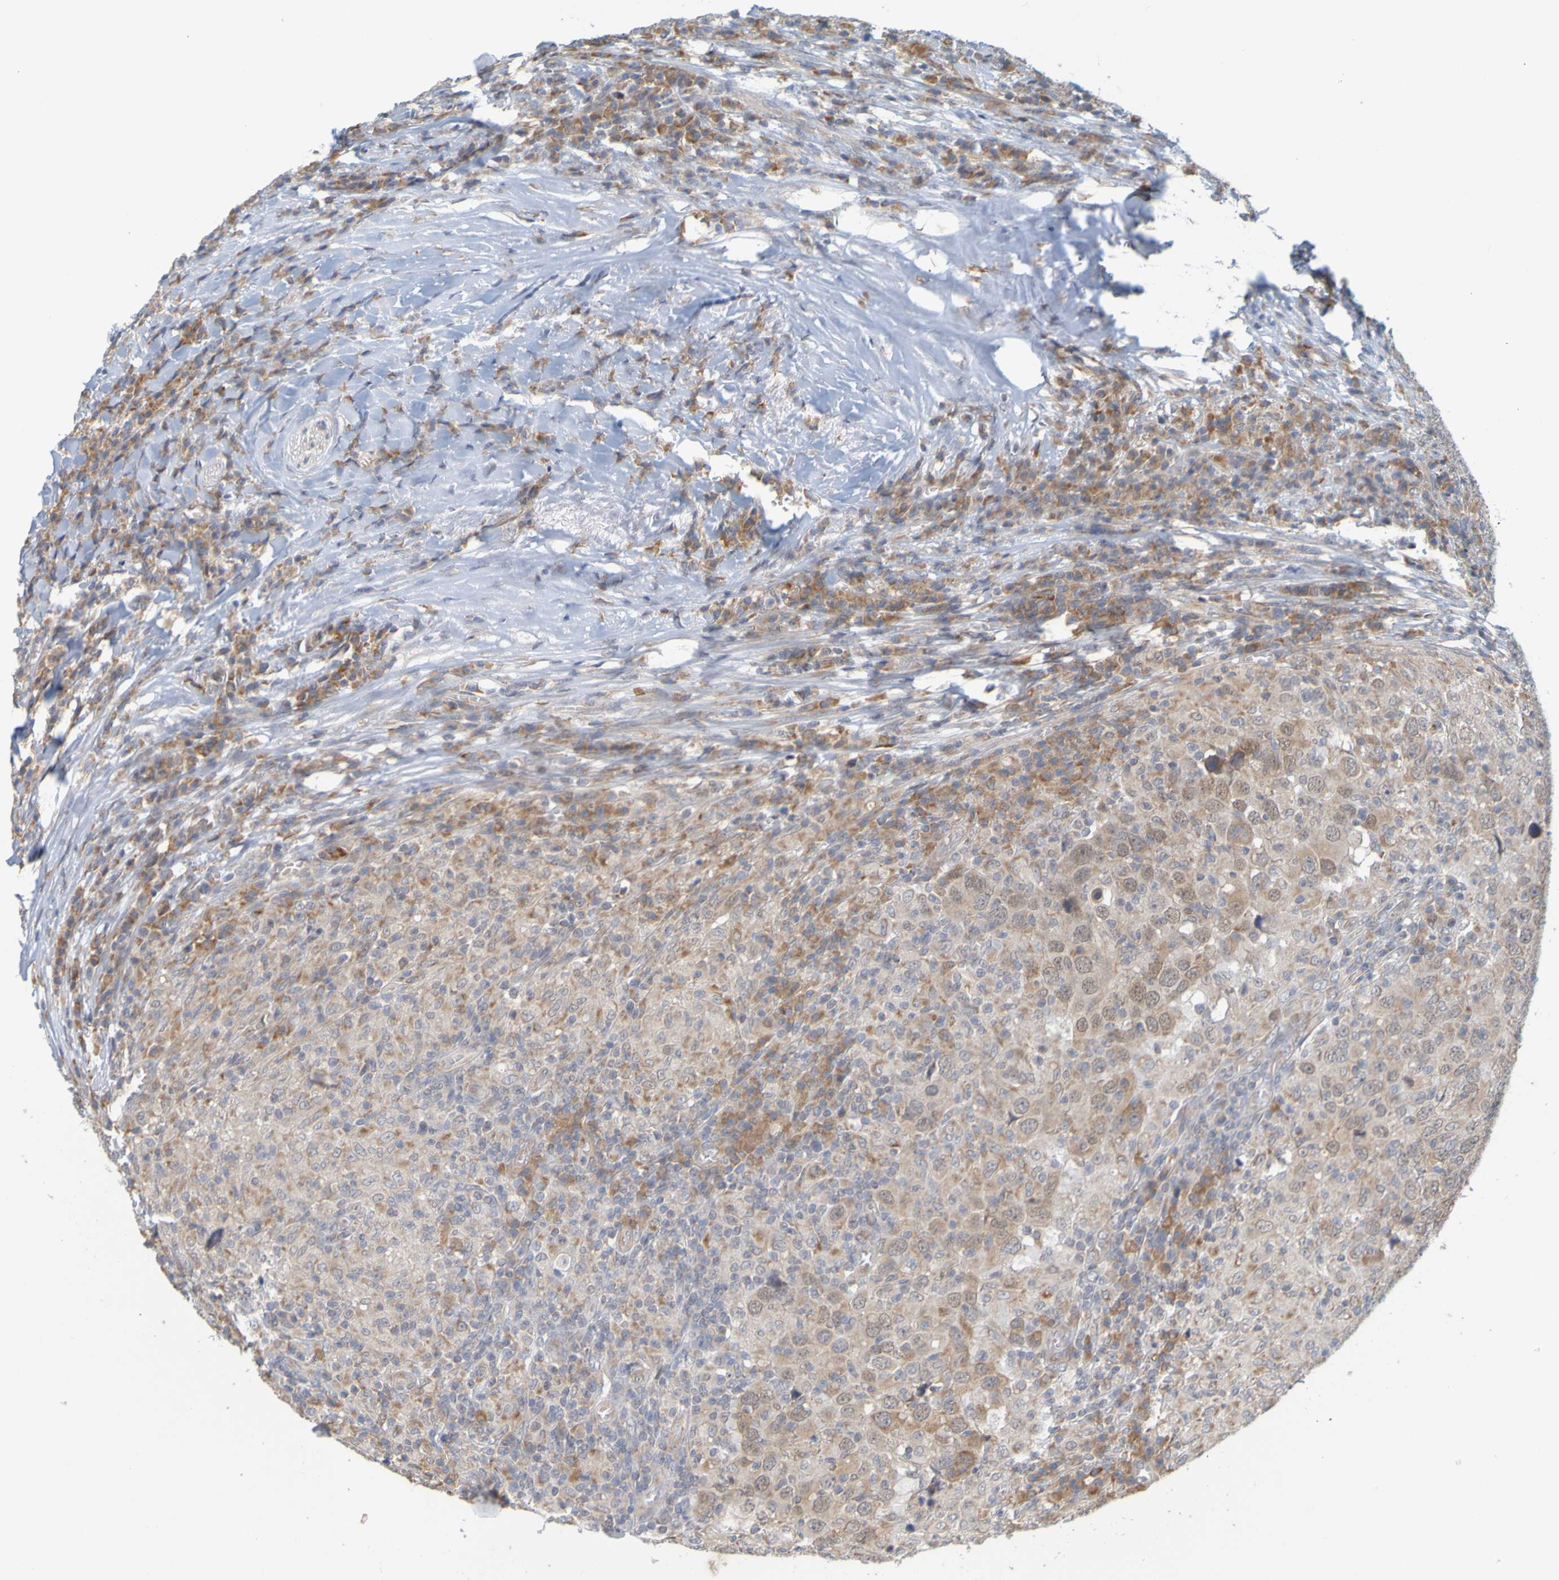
{"staining": {"intensity": "moderate", "quantity": ">75%", "location": "cytoplasmic/membranous"}, "tissue": "head and neck cancer", "cell_type": "Tumor cells", "image_type": "cancer", "snomed": [{"axis": "morphology", "description": "Adenocarcinoma, NOS"}, {"axis": "topography", "description": "Salivary gland"}, {"axis": "topography", "description": "Head-Neck"}], "caption": "High-power microscopy captured an IHC micrograph of adenocarcinoma (head and neck), revealing moderate cytoplasmic/membranous expression in approximately >75% of tumor cells. The staining was performed using DAB, with brown indicating positive protein expression. Nuclei are stained blue with hematoxylin.", "gene": "MOGS", "patient": {"sex": "female", "age": 65}}